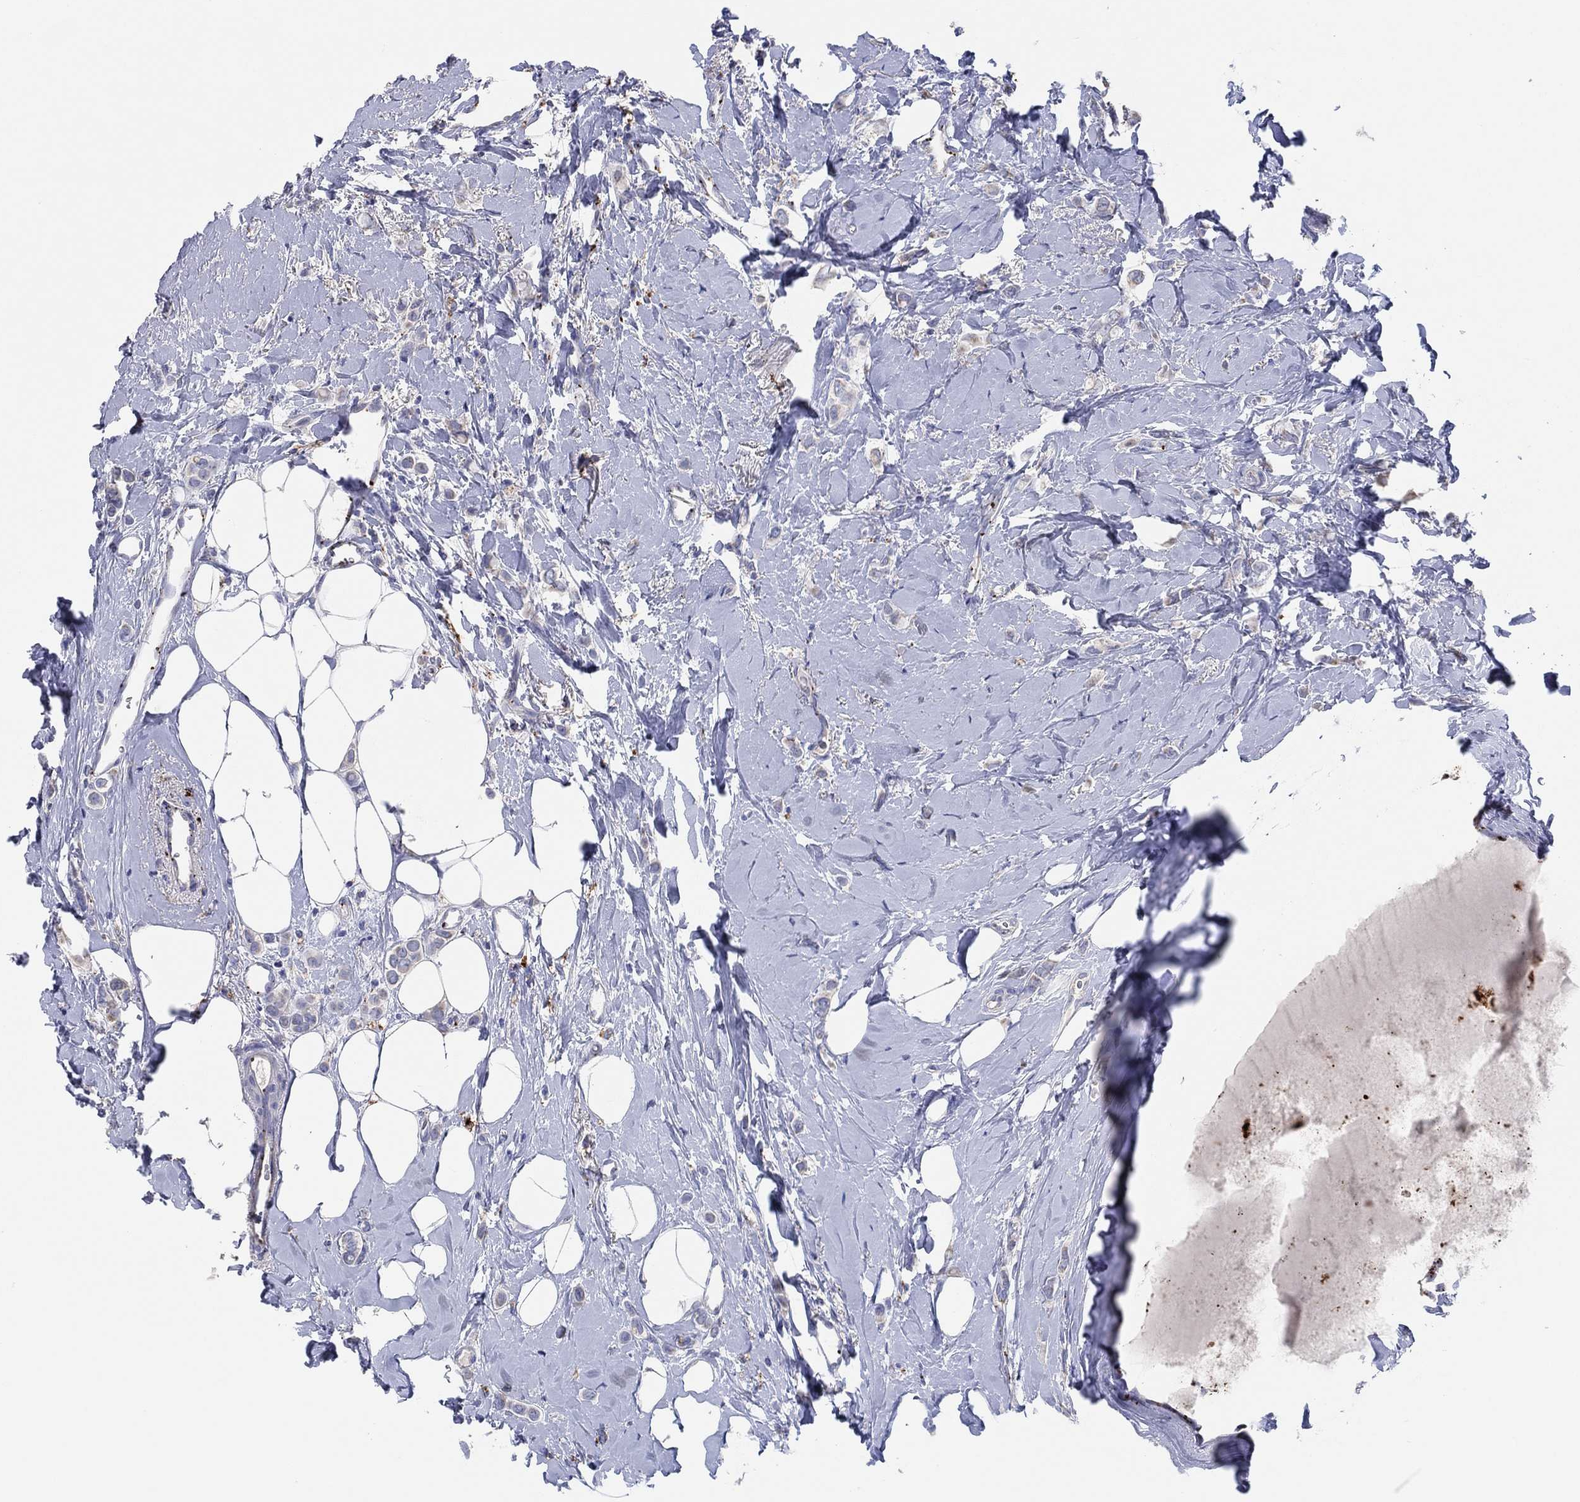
{"staining": {"intensity": "negative", "quantity": "none", "location": "none"}, "tissue": "breast cancer", "cell_type": "Tumor cells", "image_type": "cancer", "snomed": [{"axis": "morphology", "description": "Lobular carcinoma"}, {"axis": "topography", "description": "Breast"}], "caption": "A micrograph of breast lobular carcinoma stained for a protein demonstrates no brown staining in tumor cells. (Stains: DAB (3,3'-diaminobenzidine) immunohistochemistry with hematoxylin counter stain, Microscopy: brightfield microscopy at high magnification).", "gene": "PLAC8", "patient": {"sex": "female", "age": 66}}